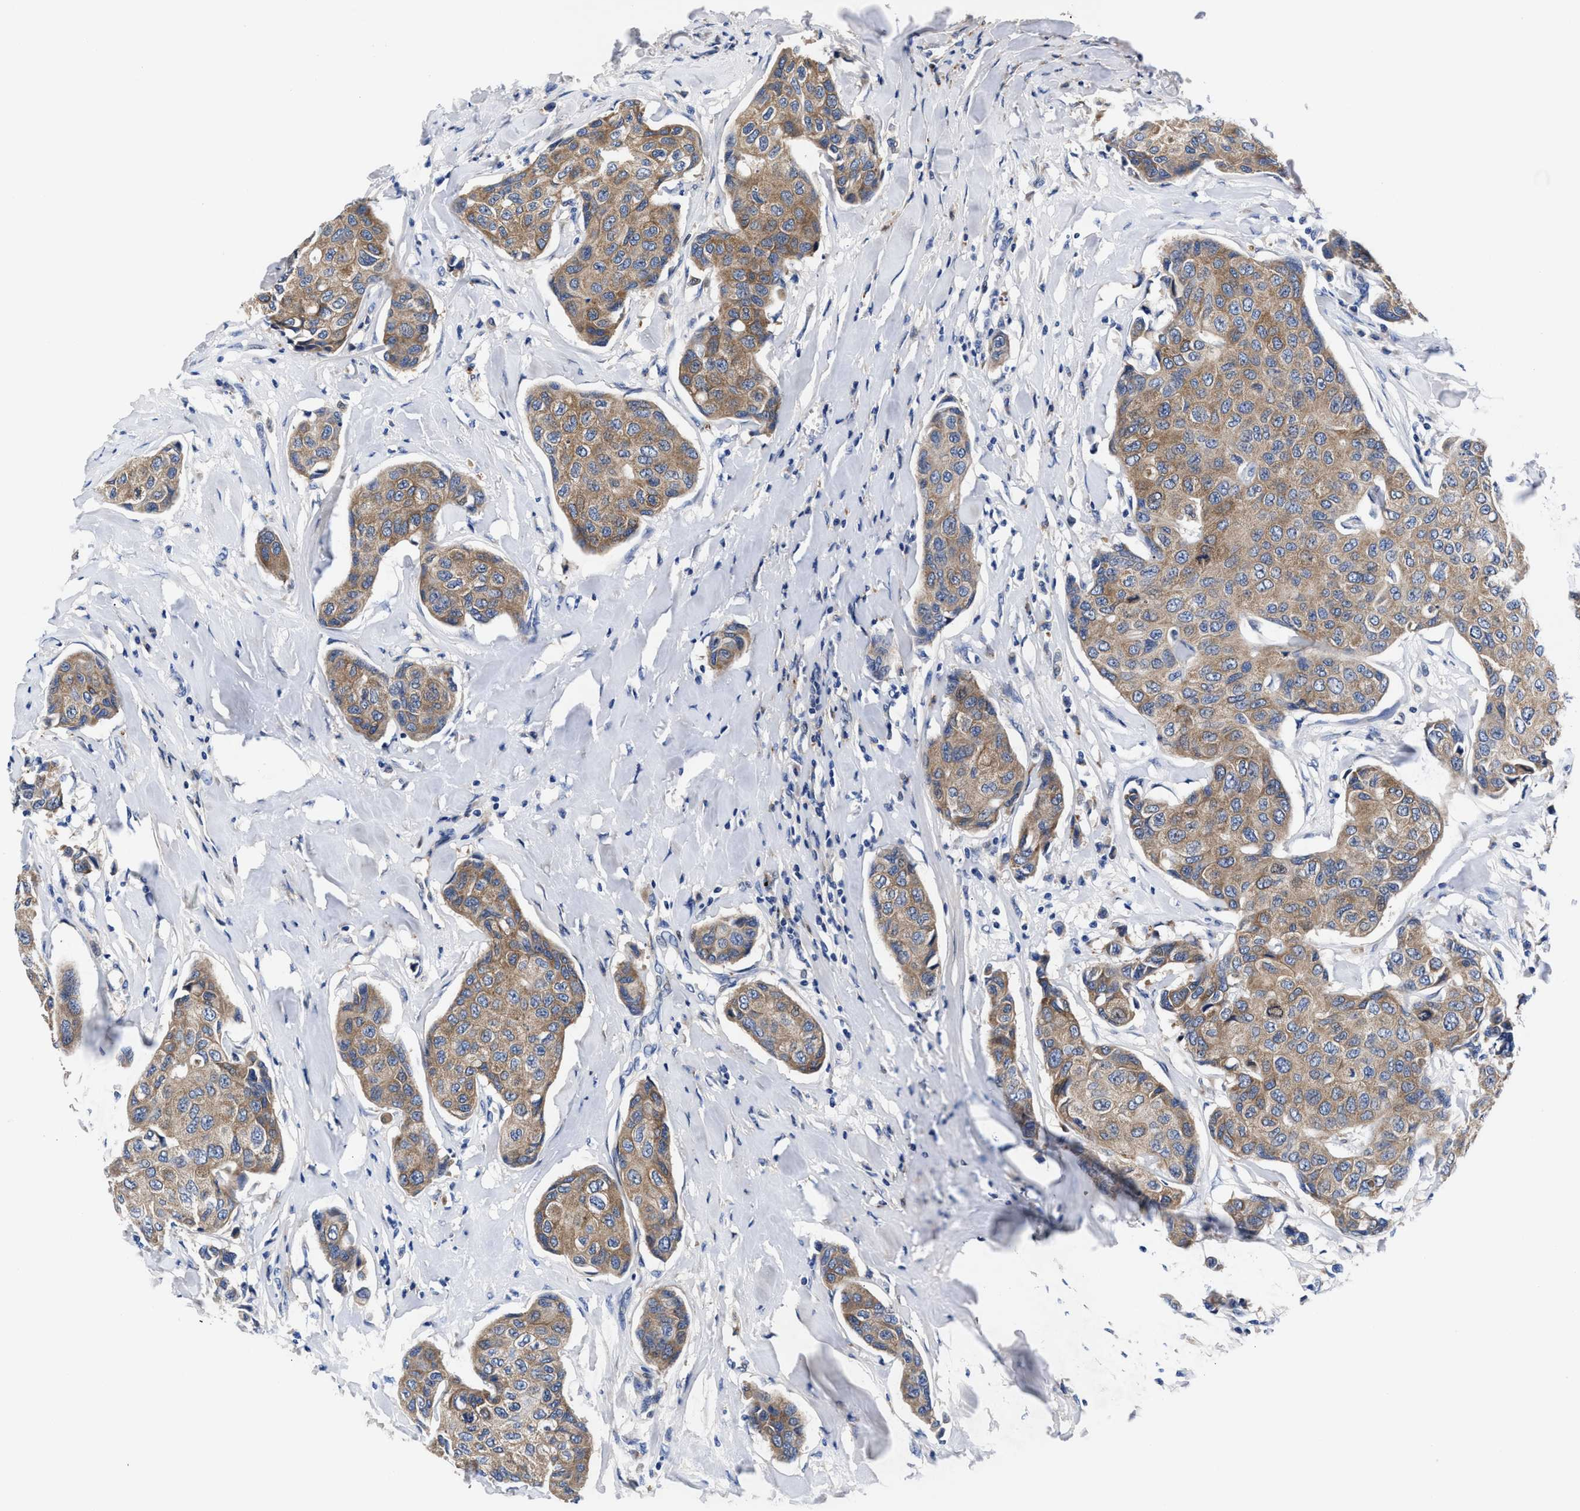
{"staining": {"intensity": "moderate", "quantity": ">75%", "location": "cytoplasmic/membranous"}, "tissue": "breast cancer", "cell_type": "Tumor cells", "image_type": "cancer", "snomed": [{"axis": "morphology", "description": "Duct carcinoma"}, {"axis": "topography", "description": "Breast"}], "caption": "Immunohistochemistry image of invasive ductal carcinoma (breast) stained for a protein (brown), which displays medium levels of moderate cytoplasmic/membranous positivity in approximately >75% of tumor cells.", "gene": "DHRS13", "patient": {"sex": "female", "age": 80}}